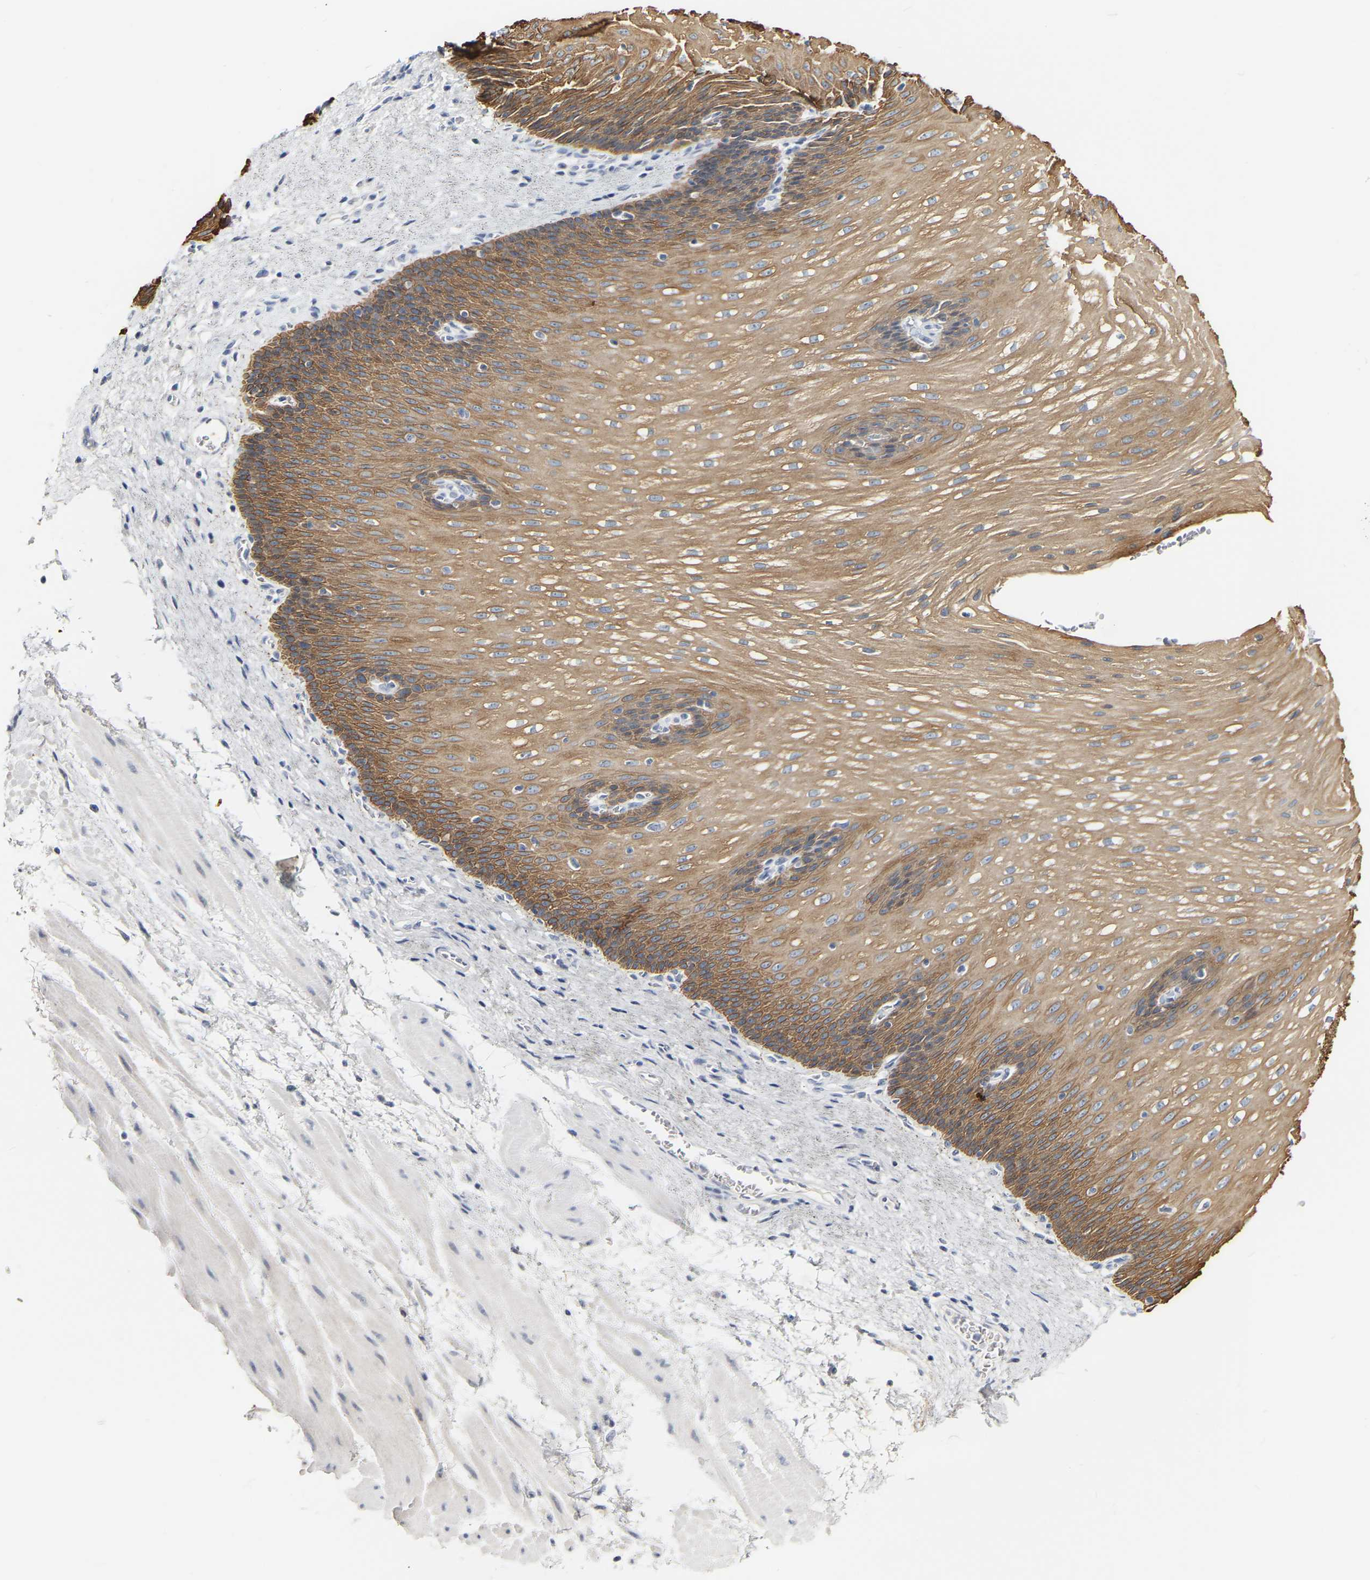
{"staining": {"intensity": "moderate", "quantity": ">75%", "location": "cytoplasmic/membranous"}, "tissue": "esophagus", "cell_type": "Squamous epithelial cells", "image_type": "normal", "snomed": [{"axis": "morphology", "description": "Normal tissue, NOS"}, {"axis": "topography", "description": "Esophagus"}], "caption": "IHC (DAB) staining of benign human esophagus reveals moderate cytoplasmic/membranous protein staining in approximately >75% of squamous epithelial cells.", "gene": "KRT76", "patient": {"sex": "male", "age": 48}}